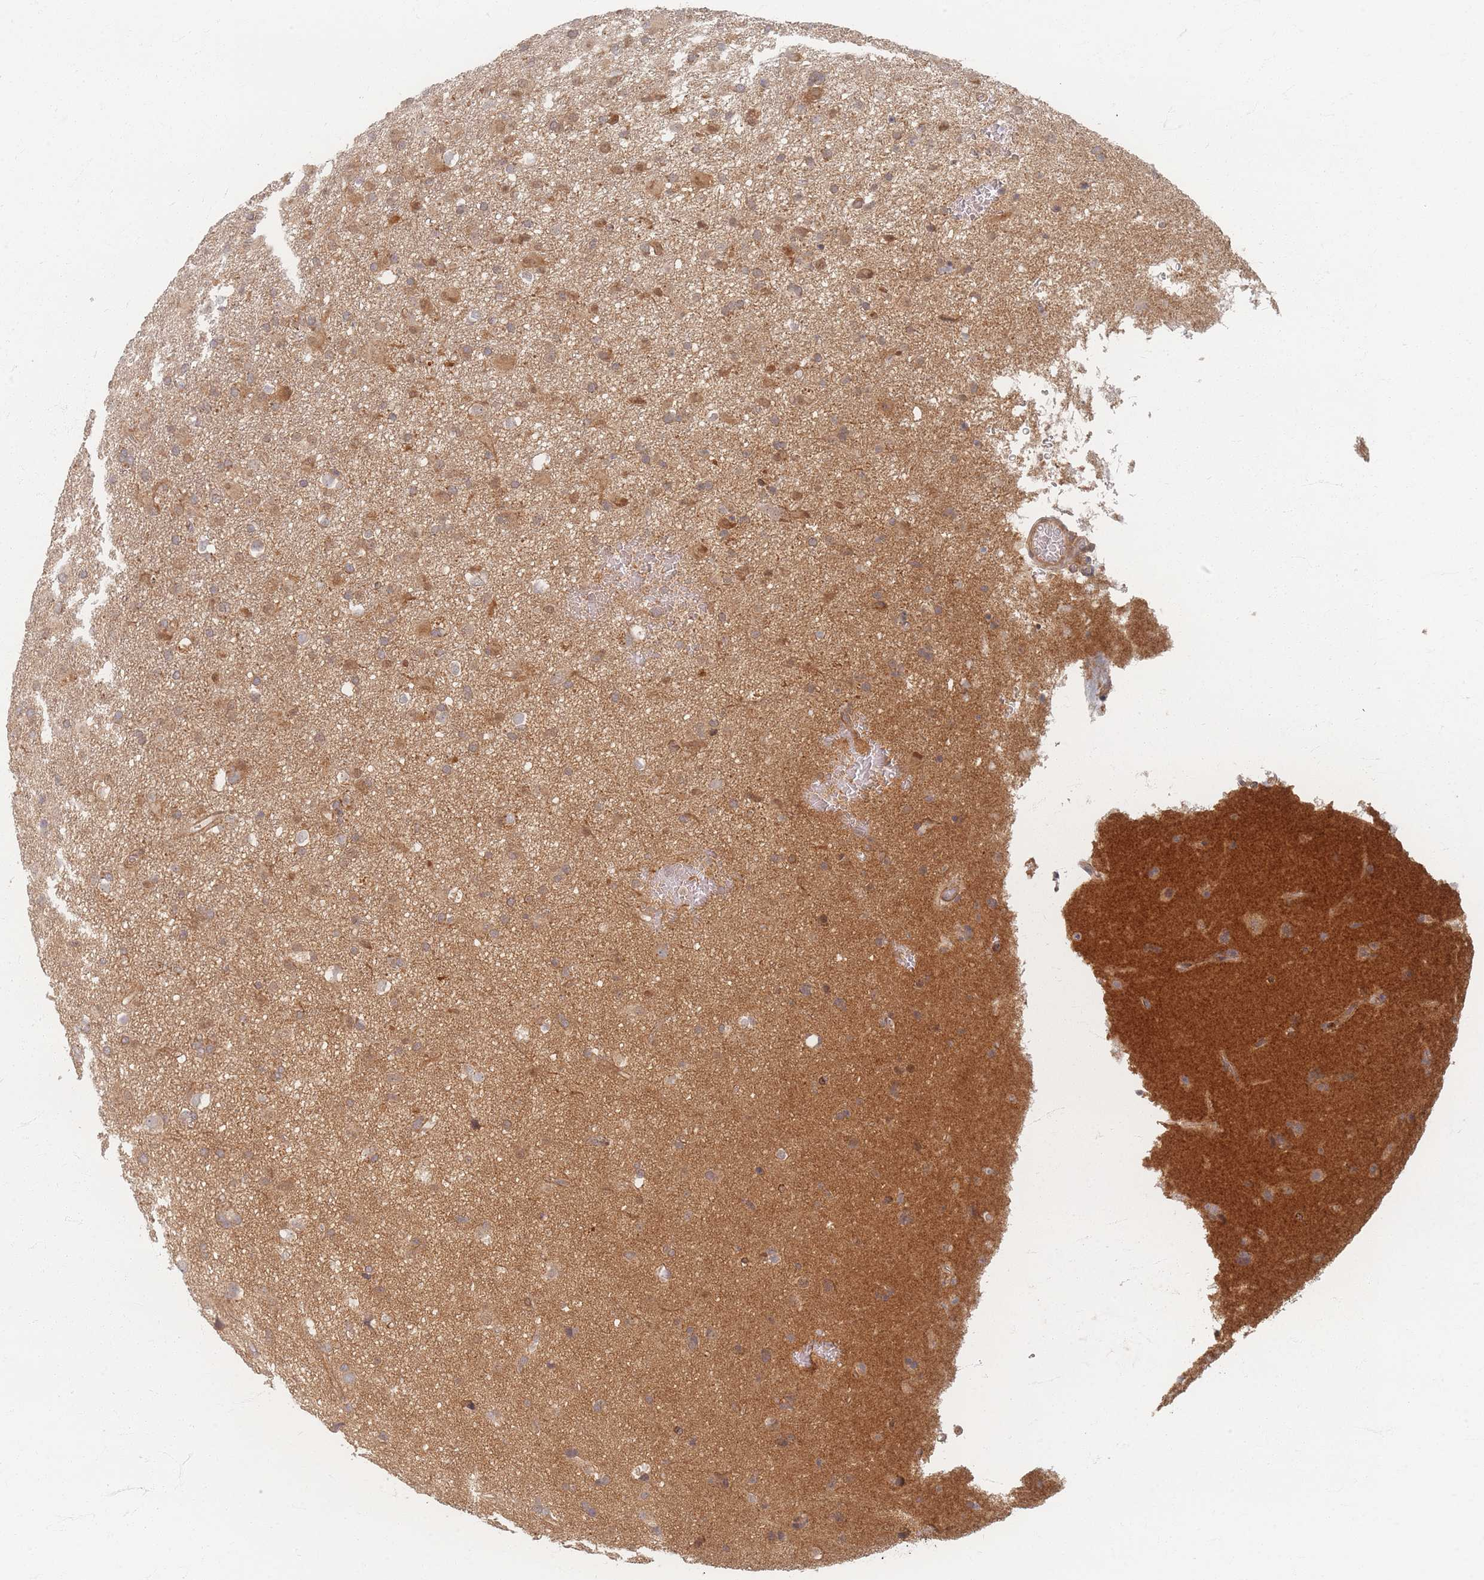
{"staining": {"intensity": "moderate", "quantity": "25%-75%", "location": "cytoplasmic/membranous"}, "tissue": "glioma", "cell_type": "Tumor cells", "image_type": "cancer", "snomed": [{"axis": "morphology", "description": "Glioma, malignant, Low grade"}, {"axis": "topography", "description": "Brain"}], "caption": "Moderate cytoplasmic/membranous protein staining is appreciated in about 25%-75% of tumor cells in malignant glioma (low-grade).", "gene": "PSMD9", "patient": {"sex": "male", "age": 65}}